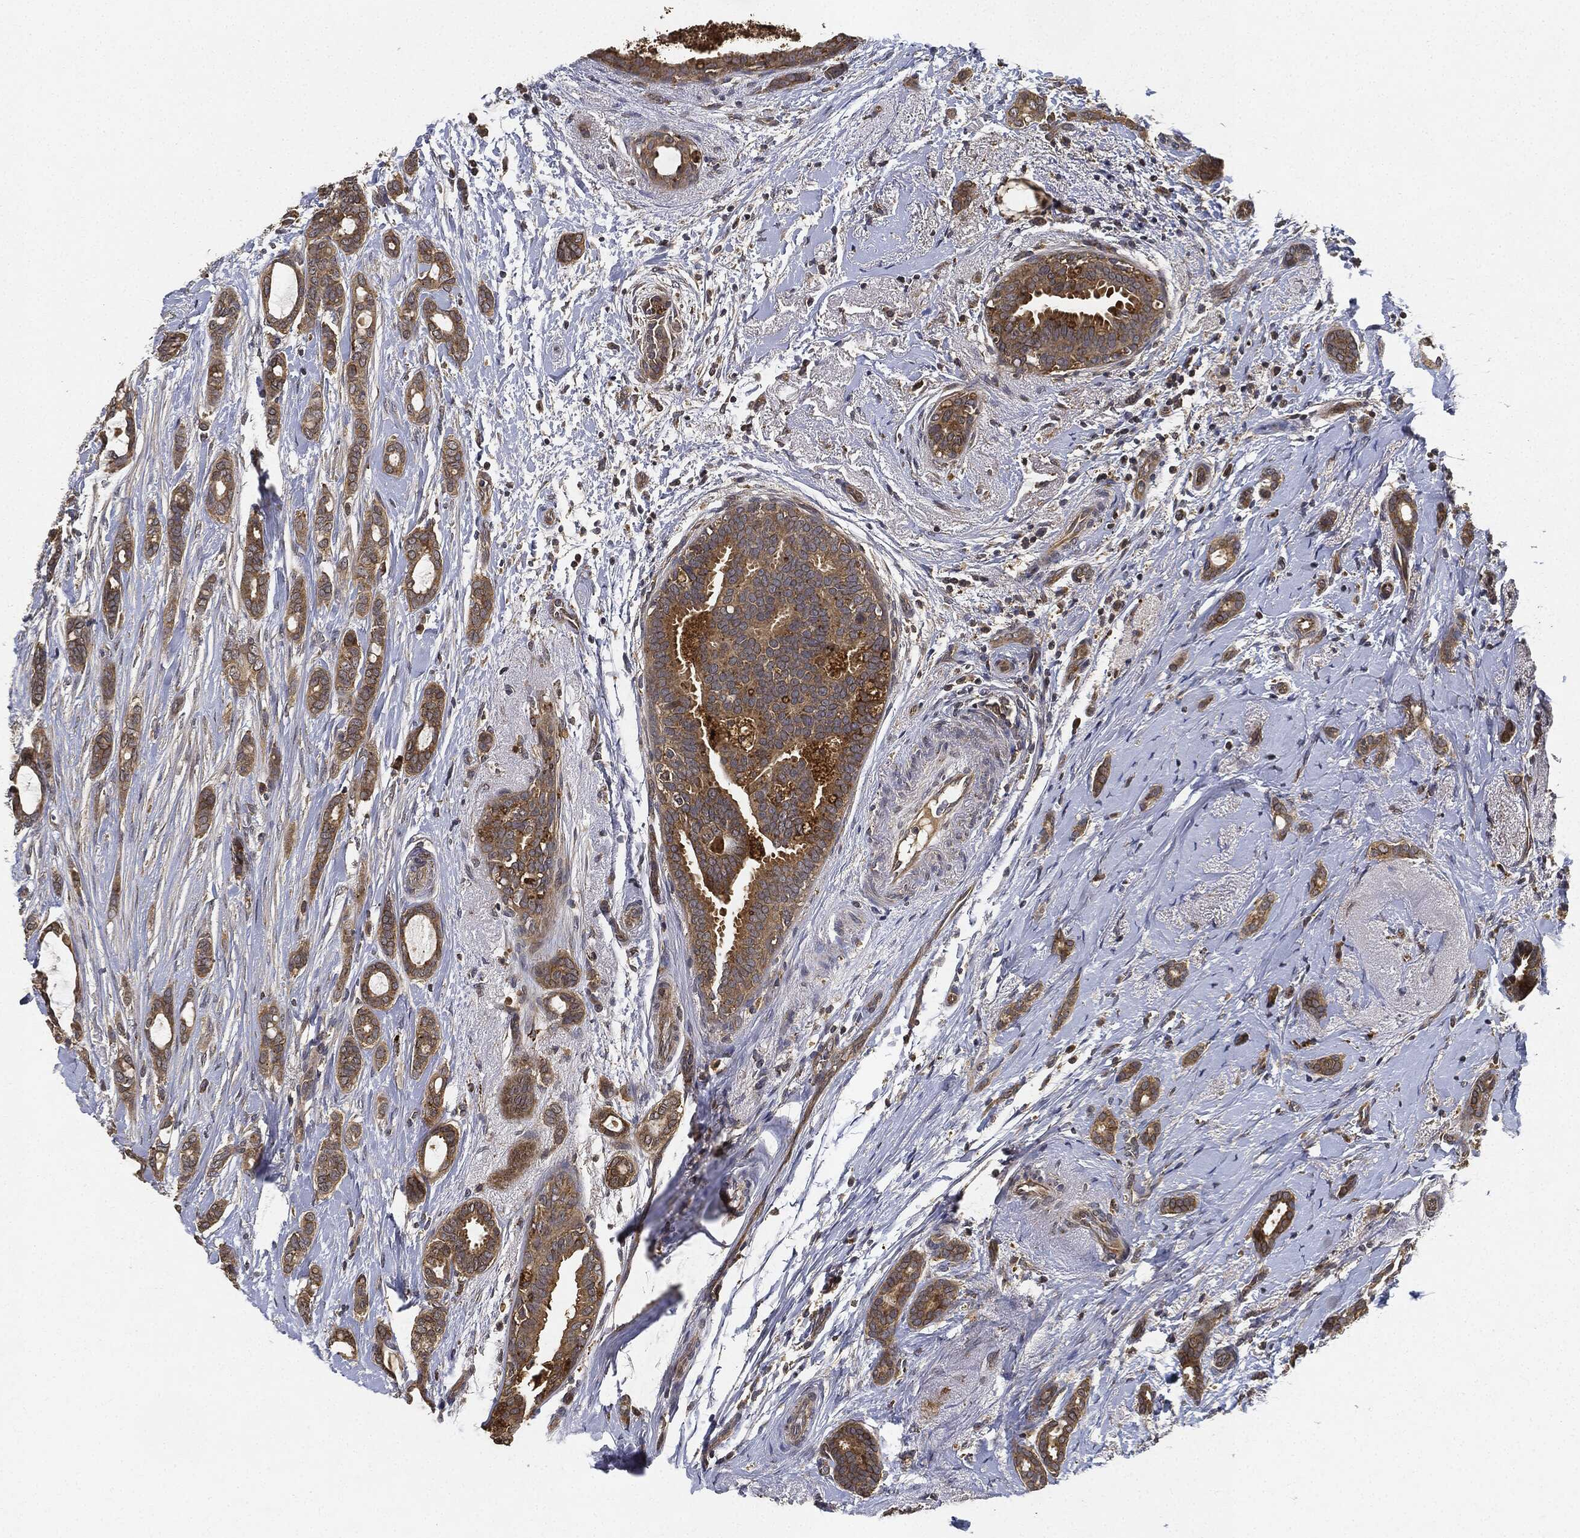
{"staining": {"intensity": "weak", "quantity": ">75%", "location": "cytoplasmic/membranous"}, "tissue": "breast cancer", "cell_type": "Tumor cells", "image_type": "cancer", "snomed": [{"axis": "morphology", "description": "Duct carcinoma"}, {"axis": "topography", "description": "Breast"}], "caption": "The histopathology image demonstrates staining of breast cancer, revealing weak cytoplasmic/membranous protein expression (brown color) within tumor cells. Immunohistochemistry (ihc) stains the protein in brown and the nuclei are stained blue.", "gene": "MLST8", "patient": {"sex": "female", "age": 51}}